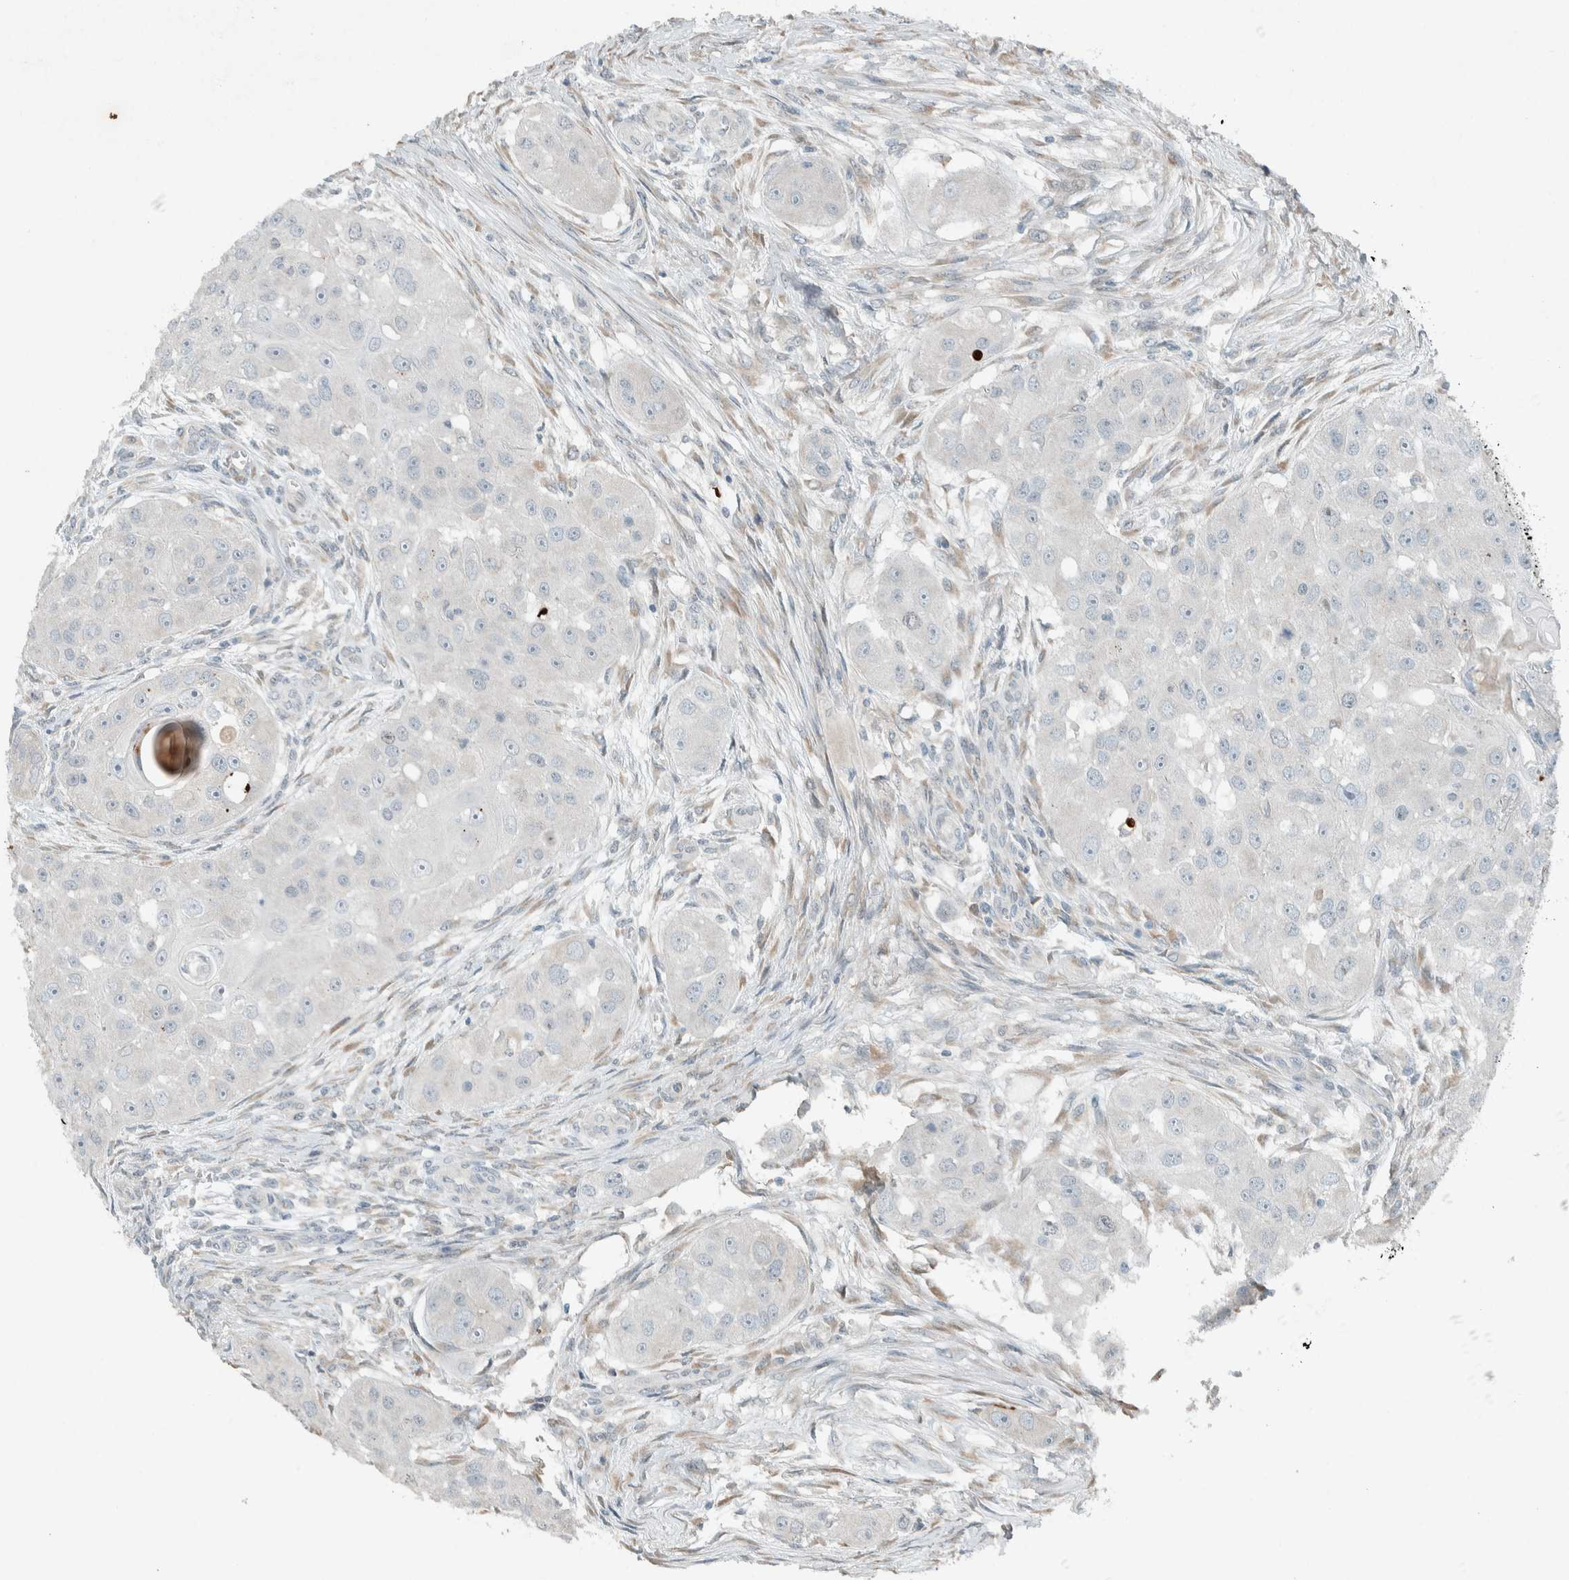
{"staining": {"intensity": "negative", "quantity": "none", "location": "none"}, "tissue": "head and neck cancer", "cell_type": "Tumor cells", "image_type": "cancer", "snomed": [{"axis": "morphology", "description": "Normal tissue, NOS"}, {"axis": "morphology", "description": "Squamous cell carcinoma, NOS"}, {"axis": "topography", "description": "Skeletal muscle"}, {"axis": "topography", "description": "Head-Neck"}], "caption": "Immunohistochemistry (IHC) of head and neck squamous cell carcinoma displays no staining in tumor cells.", "gene": "CERCAM", "patient": {"sex": "male", "age": 51}}